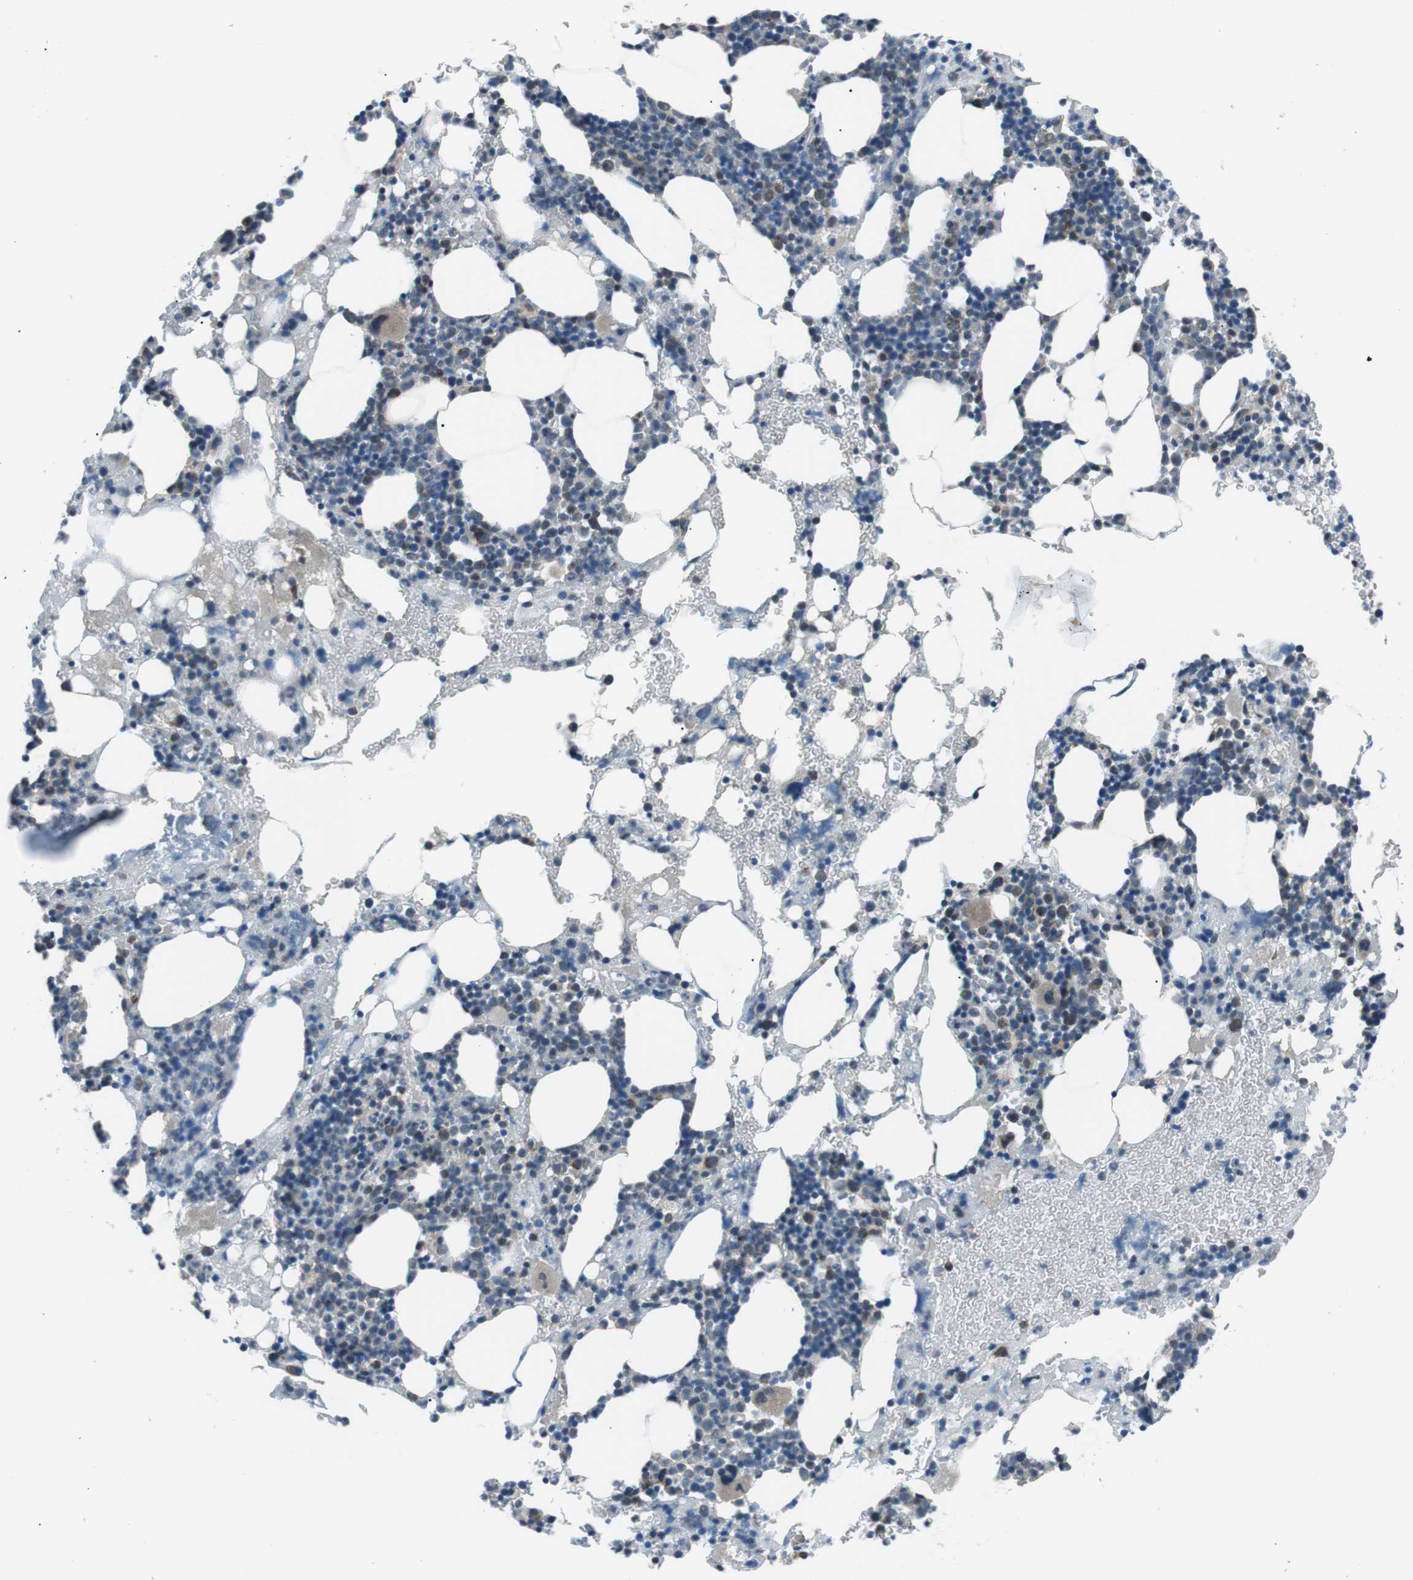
{"staining": {"intensity": "moderate", "quantity": "<25%", "location": "cytoplasmic/membranous"}, "tissue": "bone marrow", "cell_type": "Hematopoietic cells", "image_type": "normal", "snomed": [{"axis": "morphology", "description": "Normal tissue, NOS"}, {"axis": "morphology", "description": "Inflammation, NOS"}, {"axis": "topography", "description": "Bone marrow"}], "caption": "IHC of benign human bone marrow displays low levels of moderate cytoplasmic/membranous staining in about <25% of hematopoietic cells.", "gene": "ARID5B", "patient": {"sex": "female", "age": 64}}